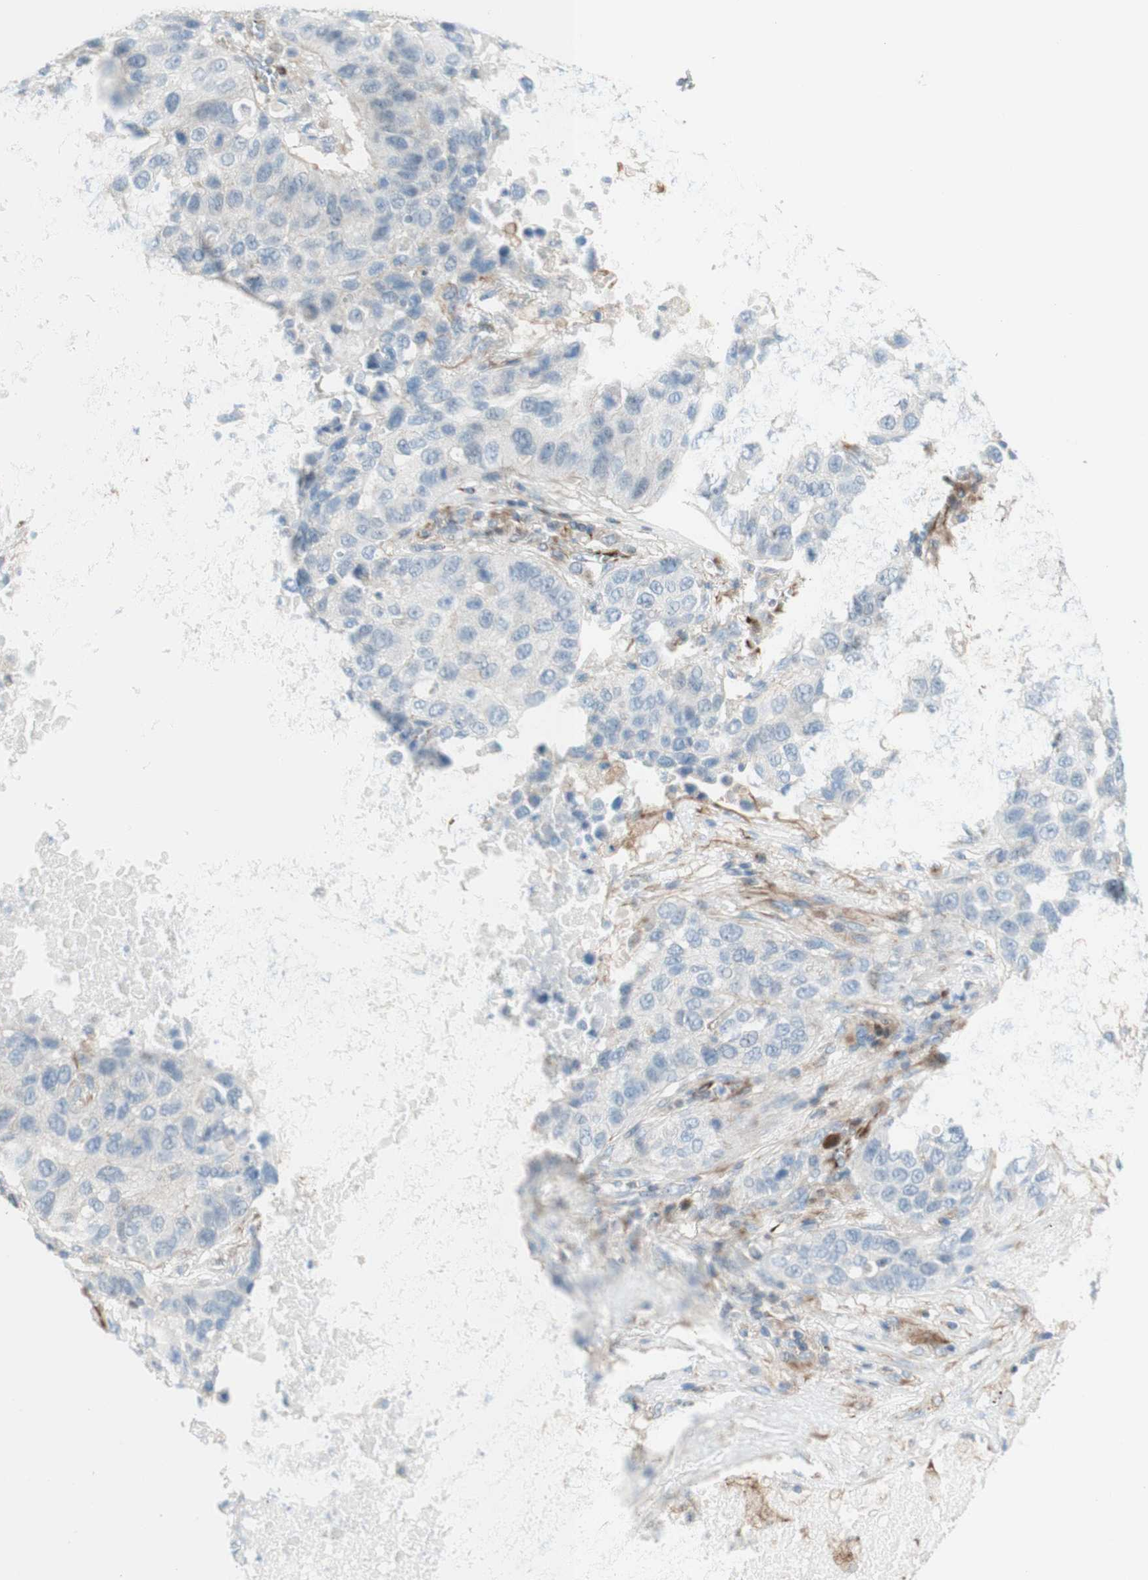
{"staining": {"intensity": "negative", "quantity": "none", "location": "none"}, "tissue": "lung cancer", "cell_type": "Tumor cells", "image_type": "cancer", "snomed": [{"axis": "morphology", "description": "Squamous cell carcinoma, NOS"}, {"axis": "topography", "description": "Lung"}], "caption": "This is a micrograph of IHC staining of lung squamous cell carcinoma, which shows no staining in tumor cells.", "gene": "POU2AF1", "patient": {"sex": "male", "age": 57}}